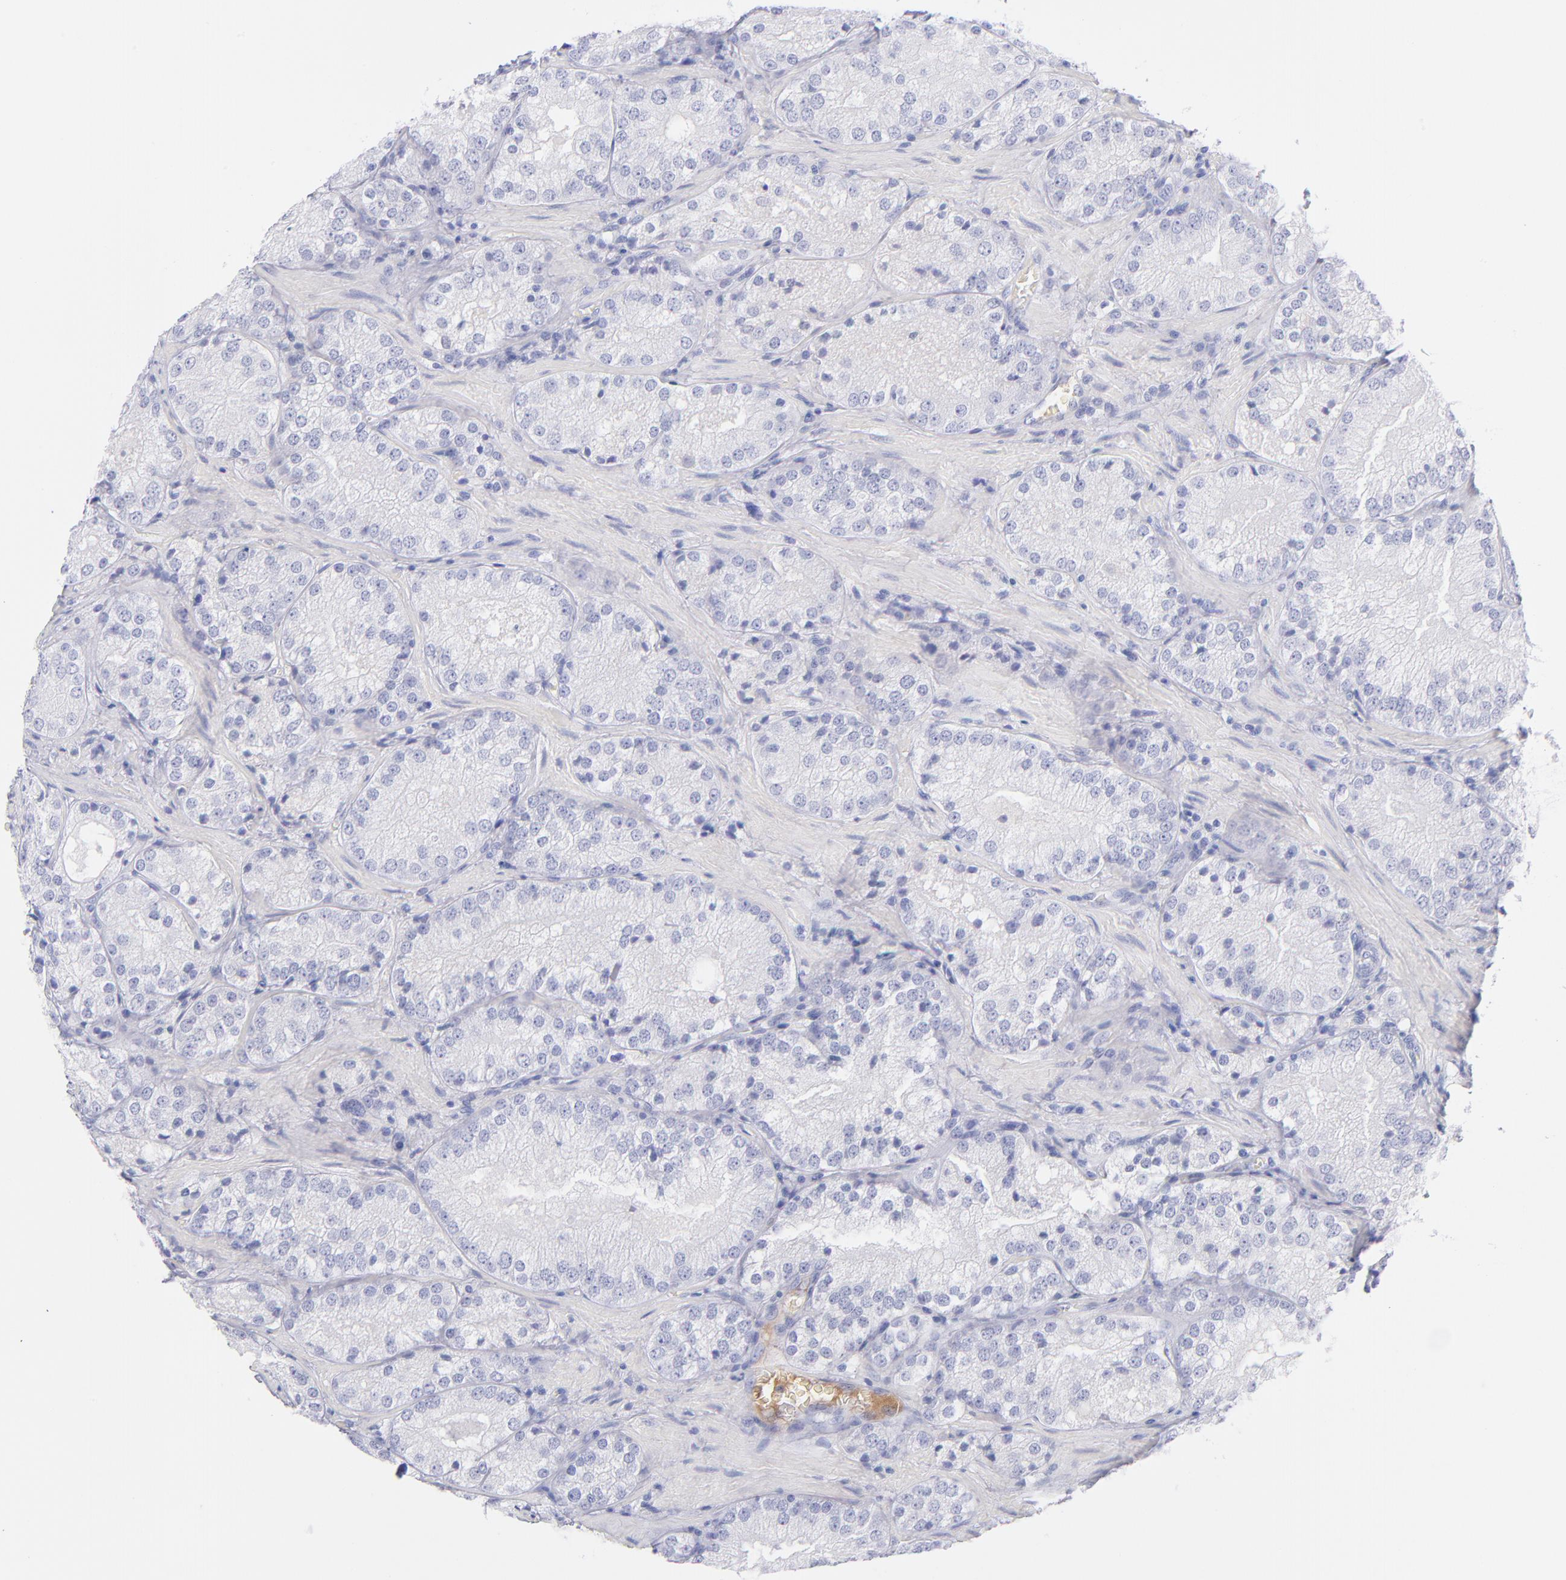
{"staining": {"intensity": "negative", "quantity": "none", "location": "none"}, "tissue": "prostate cancer", "cell_type": "Tumor cells", "image_type": "cancer", "snomed": [{"axis": "morphology", "description": "Adenocarcinoma, Low grade"}, {"axis": "topography", "description": "Prostate"}], "caption": "Immunohistochemistry (IHC) image of neoplastic tissue: human prostate cancer stained with DAB displays no significant protein positivity in tumor cells.", "gene": "HP", "patient": {"sex": "male", "age": 60}}